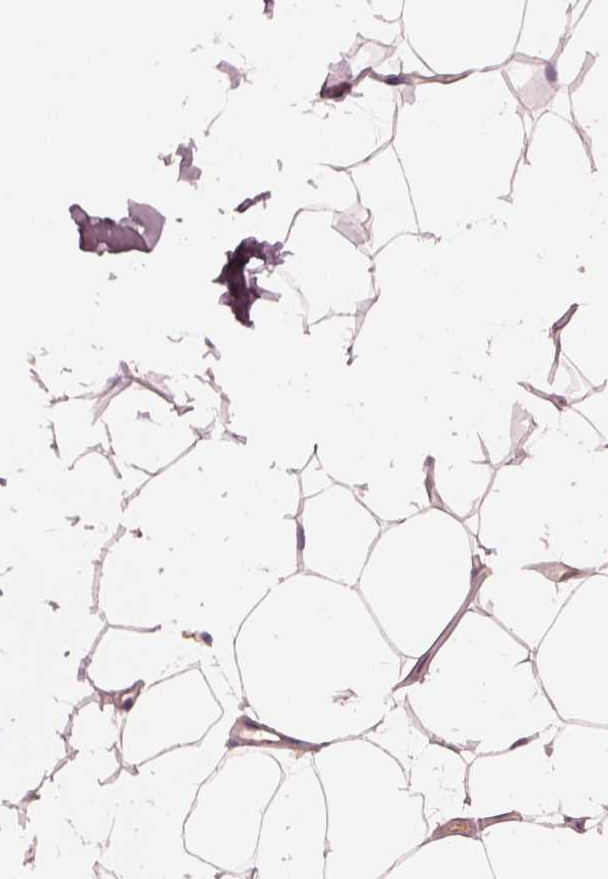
{"staining": {"intensity": "negative", "quantity": "none", "location": "none"}, "tissue": "breast", "cell_type": "Adipocytes", "image_type": "normal", "snomed": [{"axis": "morphology", "description": "Normal tissue, NOS"}, {"axis": "topography", "description": "Breast"}], "caption": "This is an immunohistochemistry (IHC) photomicrograph of unremarkable human breast. There is no staining in adipocytes.", "gene": "PORCN", "patient": {"sex": "female", "age": 32}}